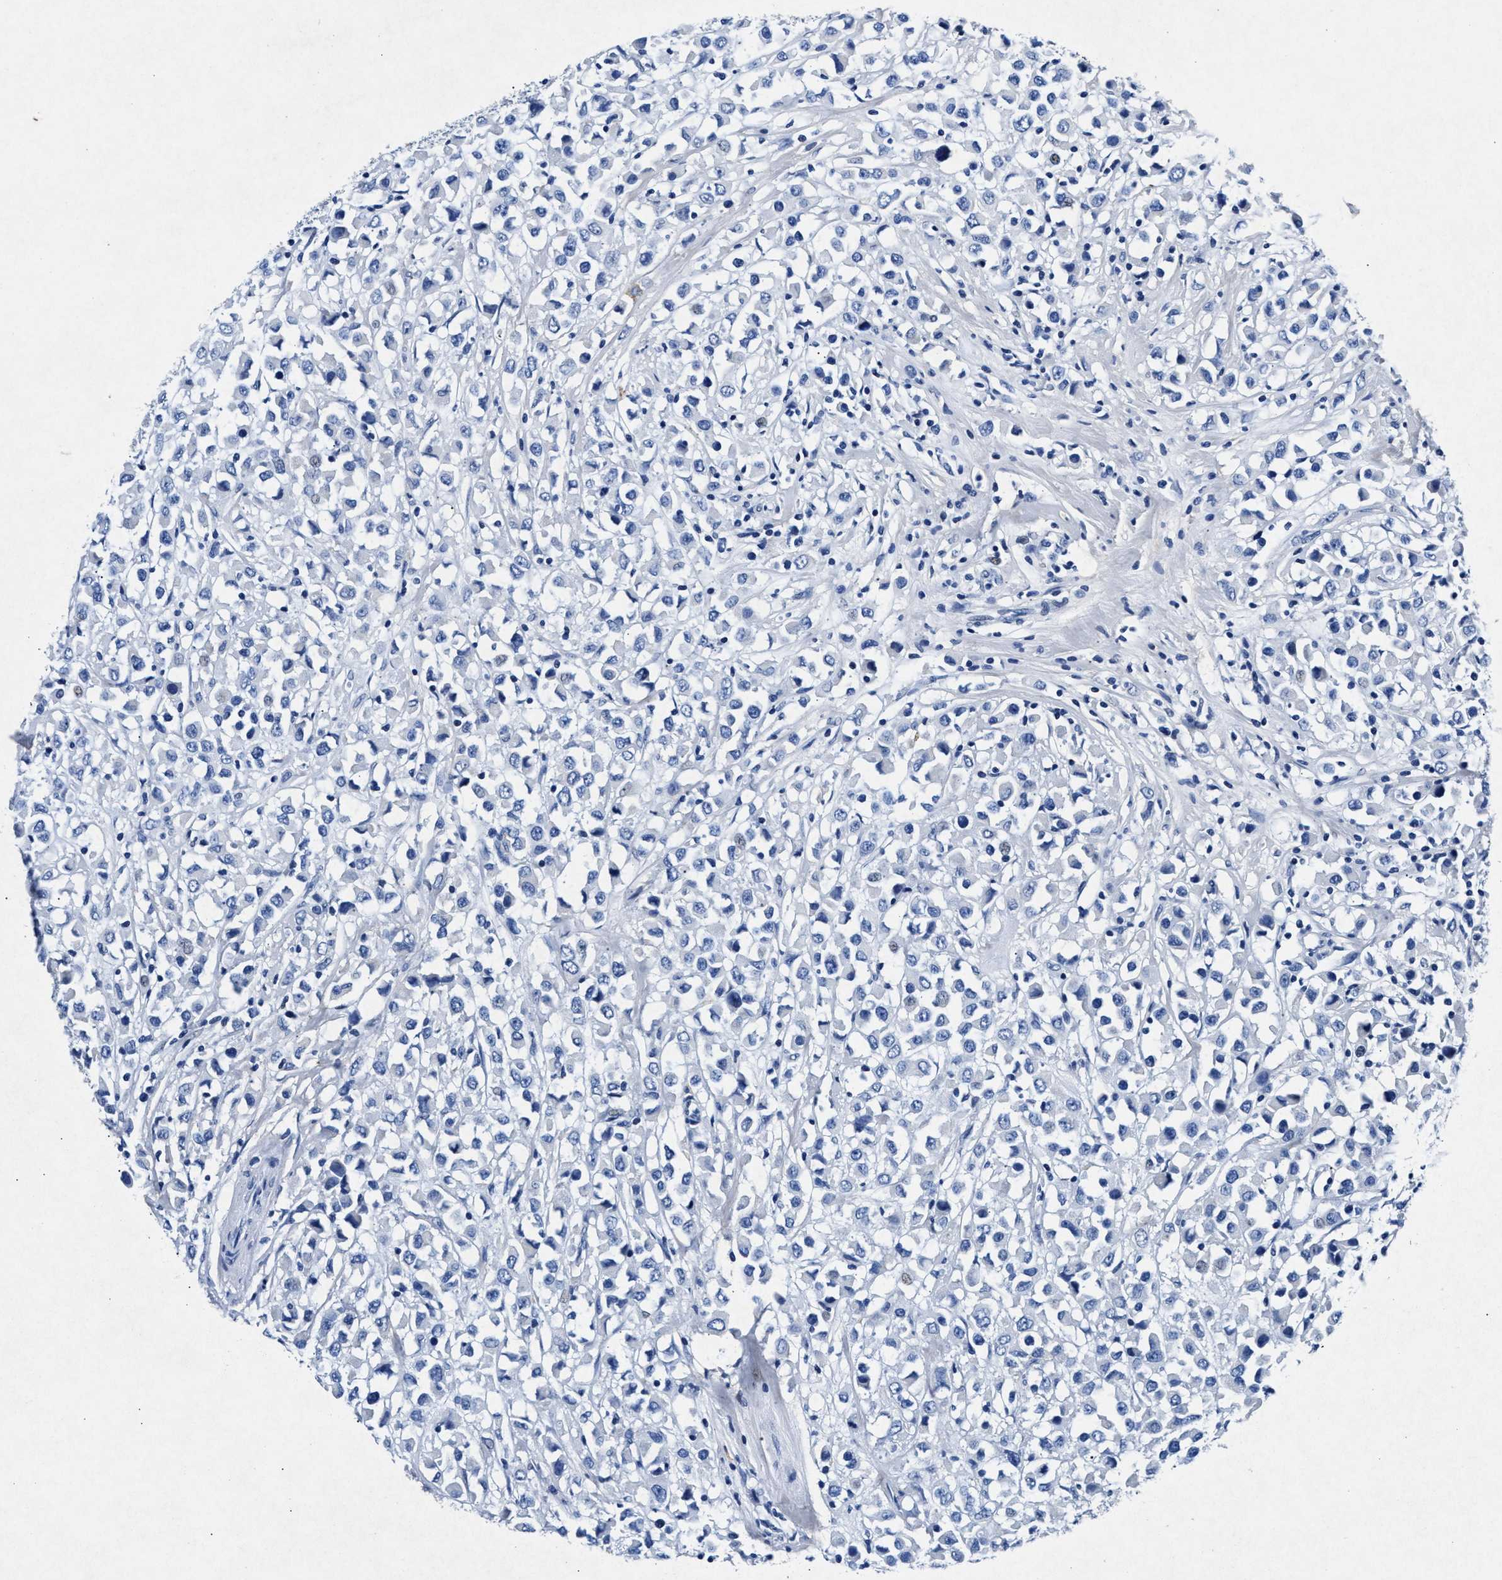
{"staining": {"intensity": "negative", "quantity": "none", "location": "none"}, "tissue": "breast cancer", "cell_type": "Tumor cells", "image_type": "cancer", "snomed": [{"axis": "morphology", "description": "Duct carcinoma"}, {"axis": "topography", "description": "Breast"}], "caption": "Tumor cells show no significant protein expression in breast cancer.", "gene": "MAP6", "patient": {"sex": "female", "age": 61}}